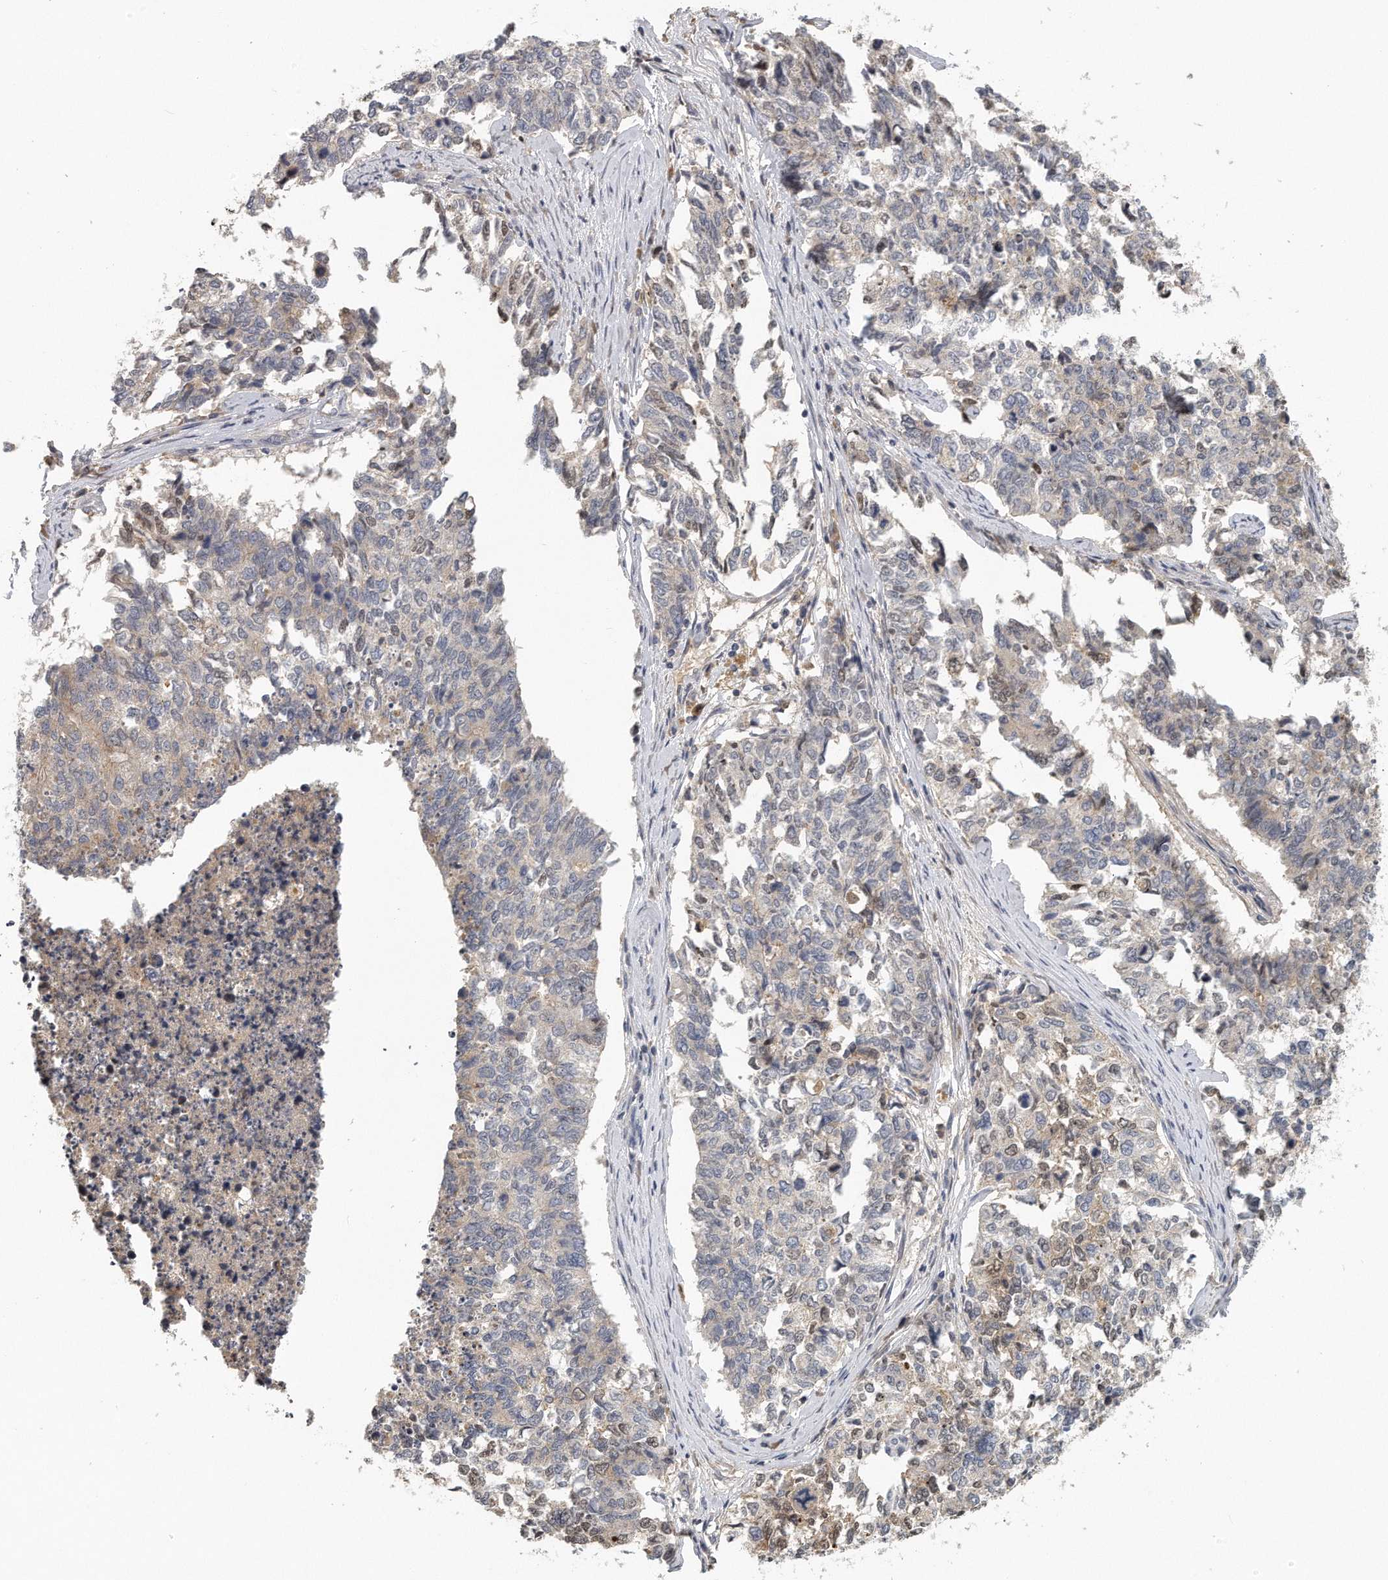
{"staining": {"intensity": "weak", "quantity": "<25%", "location": "cytoplasmic/membranous"}, "tissue": "cervical cancer", "cell_type": "Tumor cells", "image_type": "cancer", "snomed": [{"axis": "morphology", "description": "Squamous cell carcinoma, NOS"}, {"axis": "topography", "description": "Cervix"}], "caption": "Protein analysis of cervical cancer (squamous cell carcinoma) exhibits no significant positivity in tumor cells. (DAB immunohistochemistry (IHC) visualized using brightfield microscopy, high magnification).", "gene": "TRAPPC14", "patient": {"sex": "female", "age": 63}}